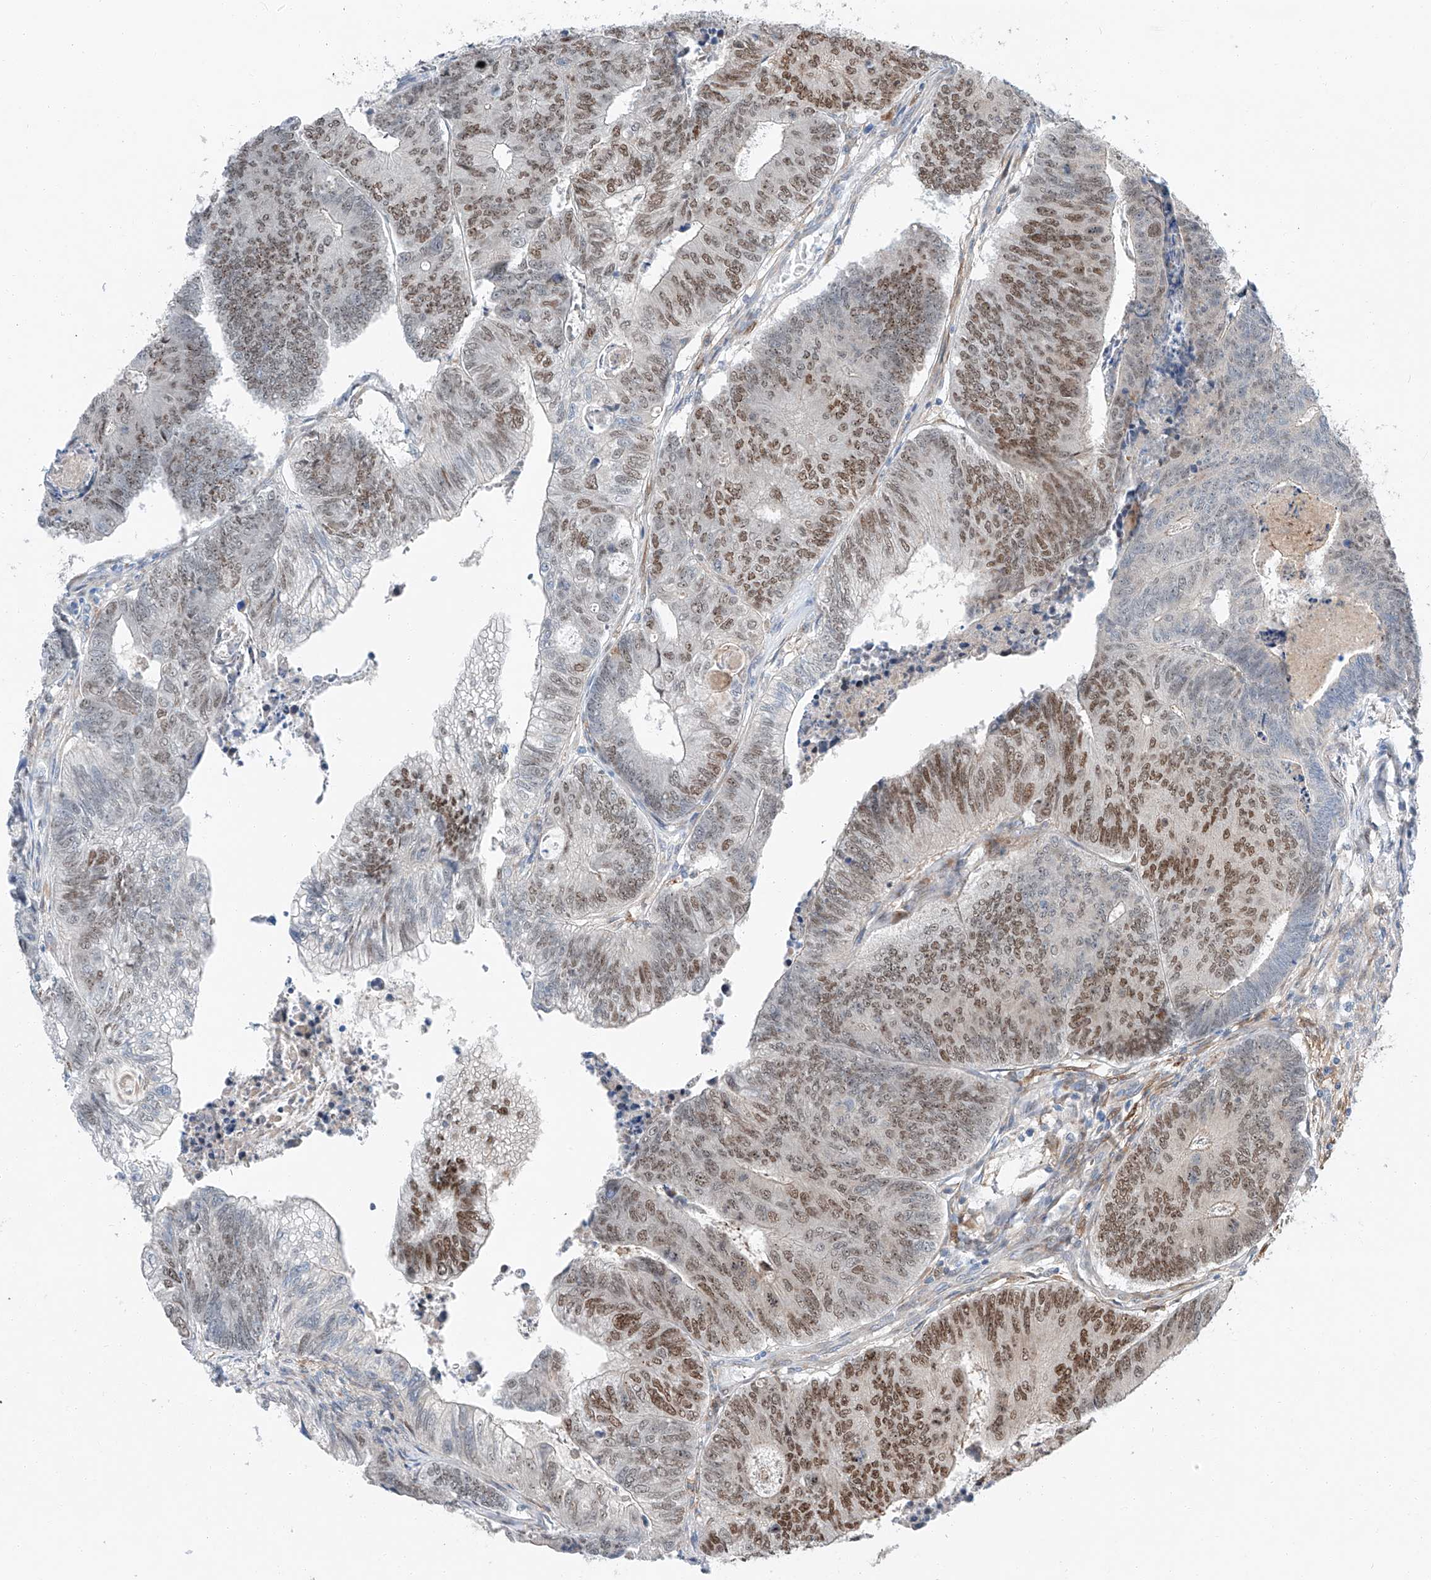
{"staining": {"intensity": "moderate", "quantity": ">75%", "location": "nuclear"}, "tissue": "colorectal cancer", "cell_type": "Tumor cells", "image_type": "cancer", "snomed": [{"axis": "morphology", "description": "Adenocarcinoma, NOS"}, {"axis": "topography", "description": "Colon"}], "caption": "DAB immunohistochemical staining of colorectal cancer demonstrates moderate nuclear protein positivity in about >75% of tumor cells. Immunohistochemistry stains the protein of interest in brown and the nuclei are stained blue.", "gene": "CLDND1", "patient": {"sex": "female", "age": 67}}